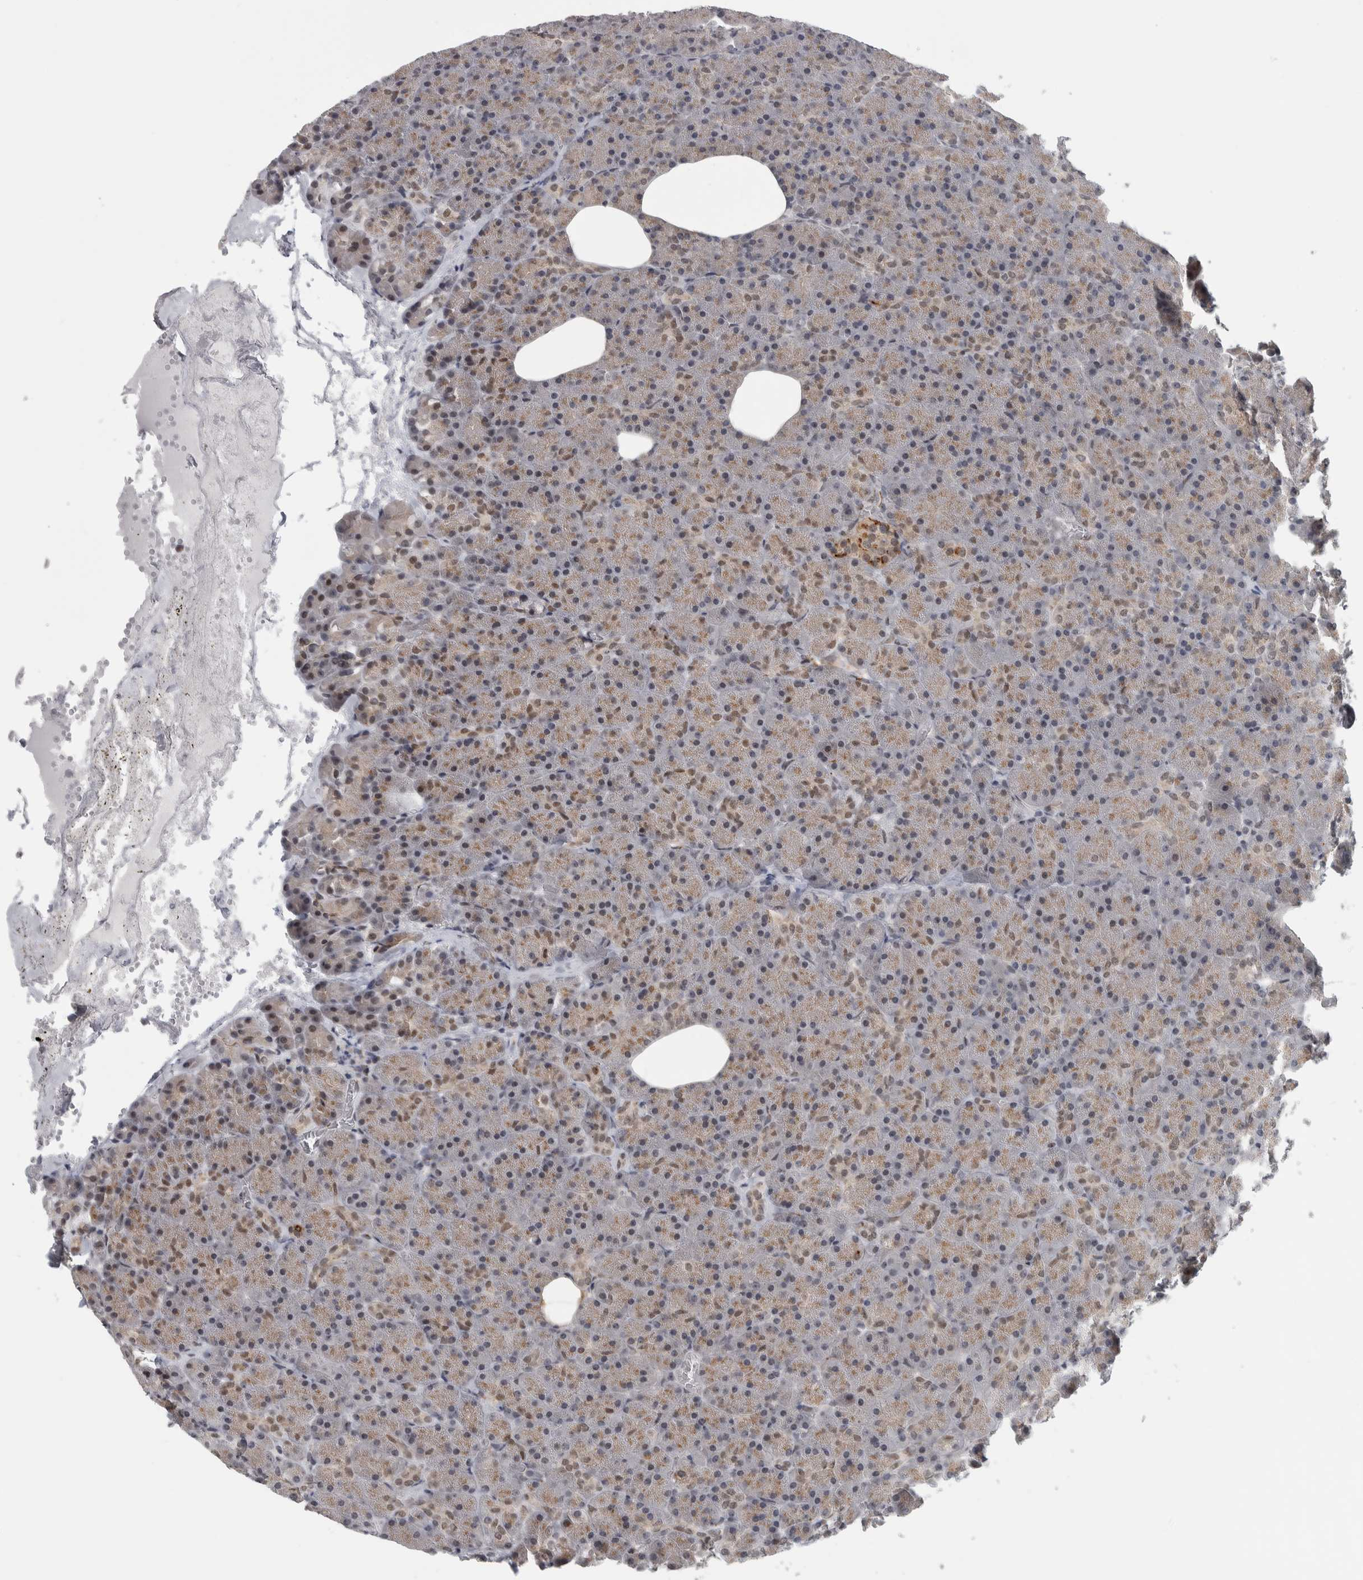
{"staining": {"intensity": "weak", "quantity": ">75%", "location": "cytoplasmic/membranous"}, "tissue": "pancreas", "cell_type": "Exocrine glandular cells", "image_type": "normal", "snomed": [{"axis": "morphology", "description": "Normal tissue, NOS"}, {"axis": "morphology", "description": "Carcinoid, malignant, NOS"}, {"axis": "topography", "description": "Pancreas"}], "caption": "Immunohistochemical staining of normal pancreas demonstrates >75% levels of weak cytoplasmic/membranous protein expression in about >75% of exocrine glandular cells.", "gene": "ZMYND8", "patient": {"sex": "female", "age": 35}}